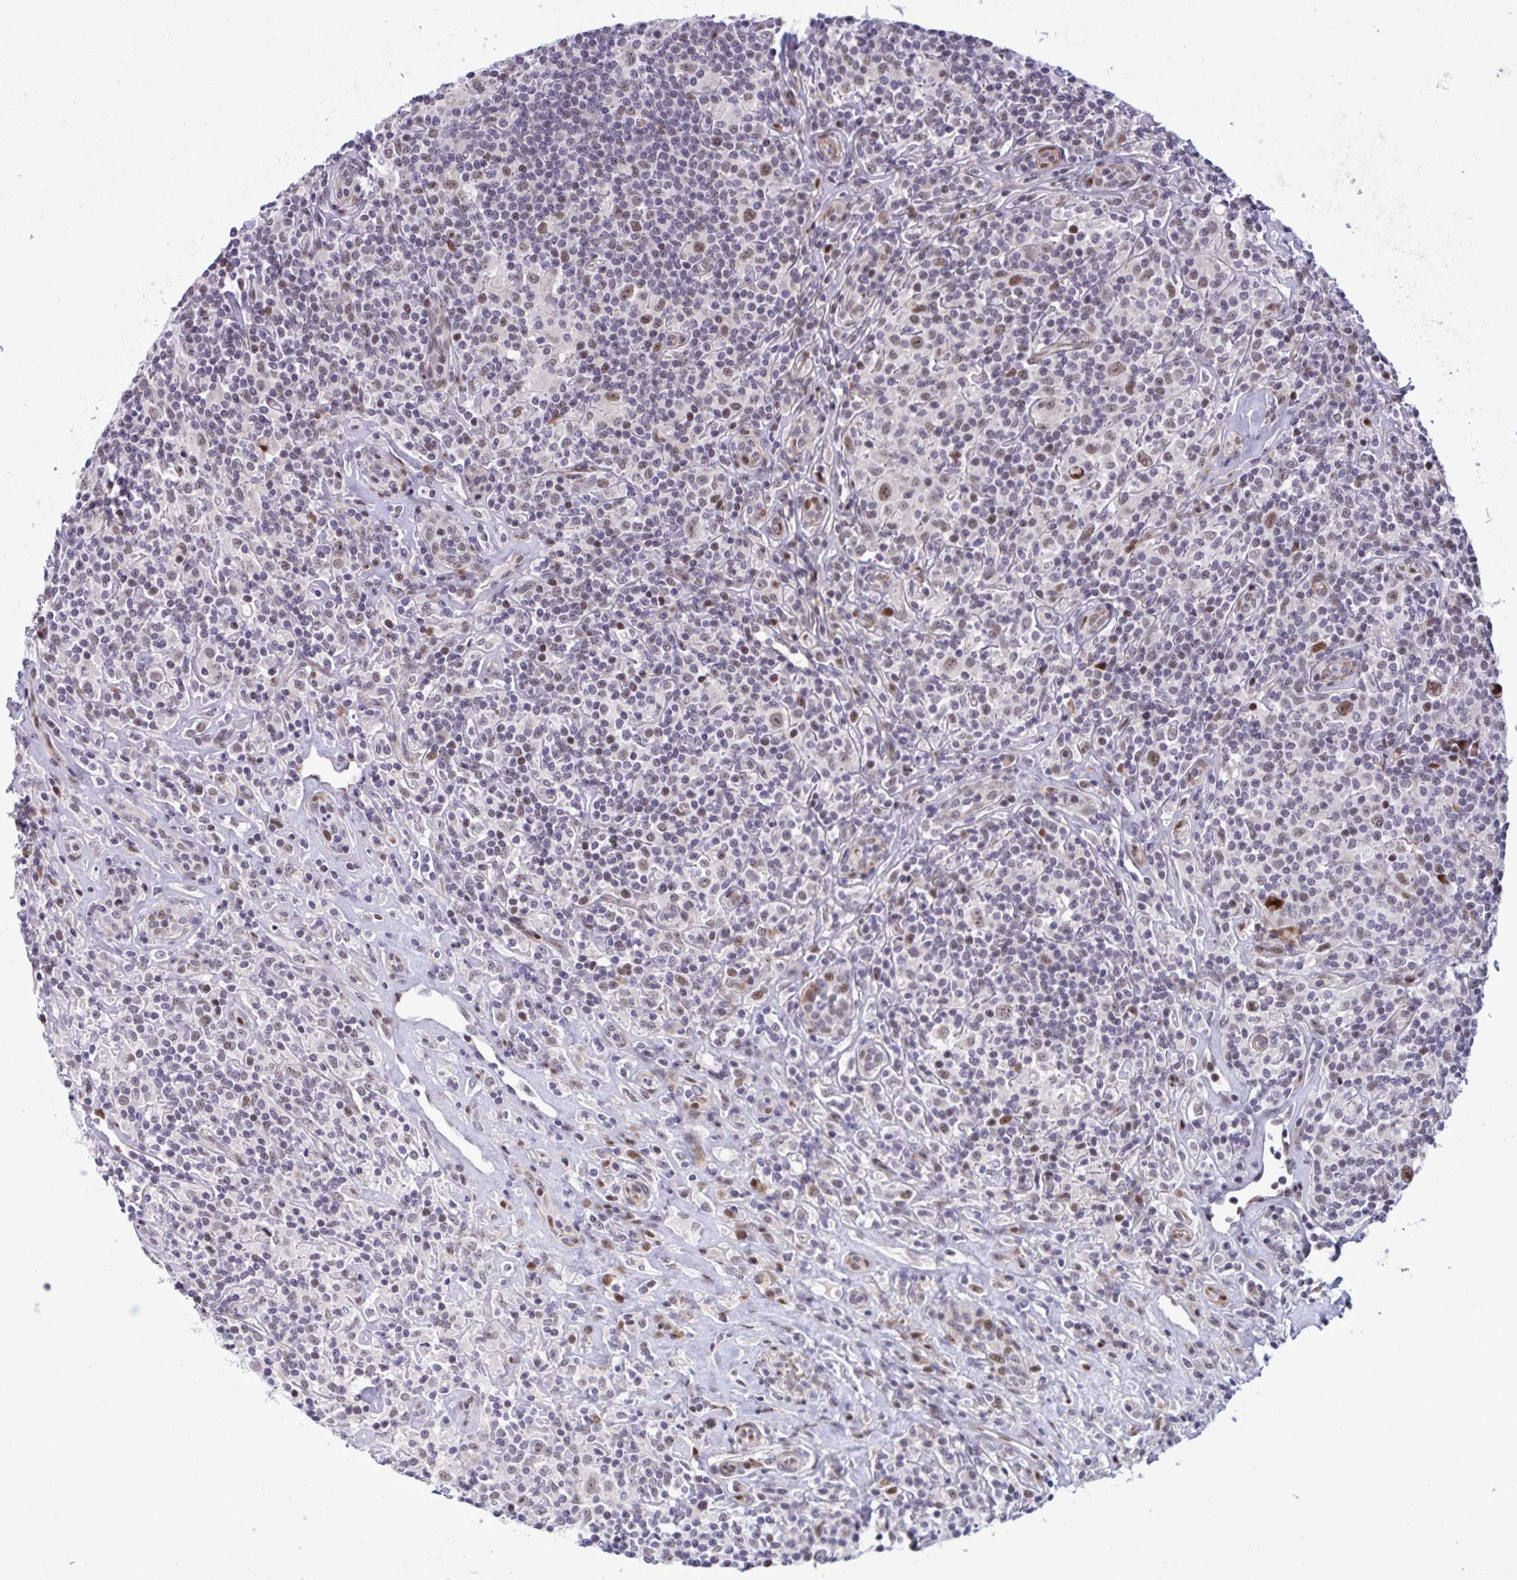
{"staining": {"intensity": "moderate", "quantity": ">75%", "location": "nuclear"}, "tissue": "lymphoma", "cell_type": "Tumor cells", "image_type": "cancer", "snomed": [{"axis": "morphology", "description": "Hodgkin's disease, NOS"}, {"axis": "morphology", "description": "Hodgkin's lymphoma, nodular sclerosis"}, {"axis": "topography", "description": "Lymph node"}], "caption": "This micrograph exhibits IHC staining of human Hodgkin's lymphoma, nodular sclerosis, with medium moderate nuclear positivity in approximately >75% of tumor cells.", "gene": "RBL1", "patient": {"sex": "female", "age": 10}}